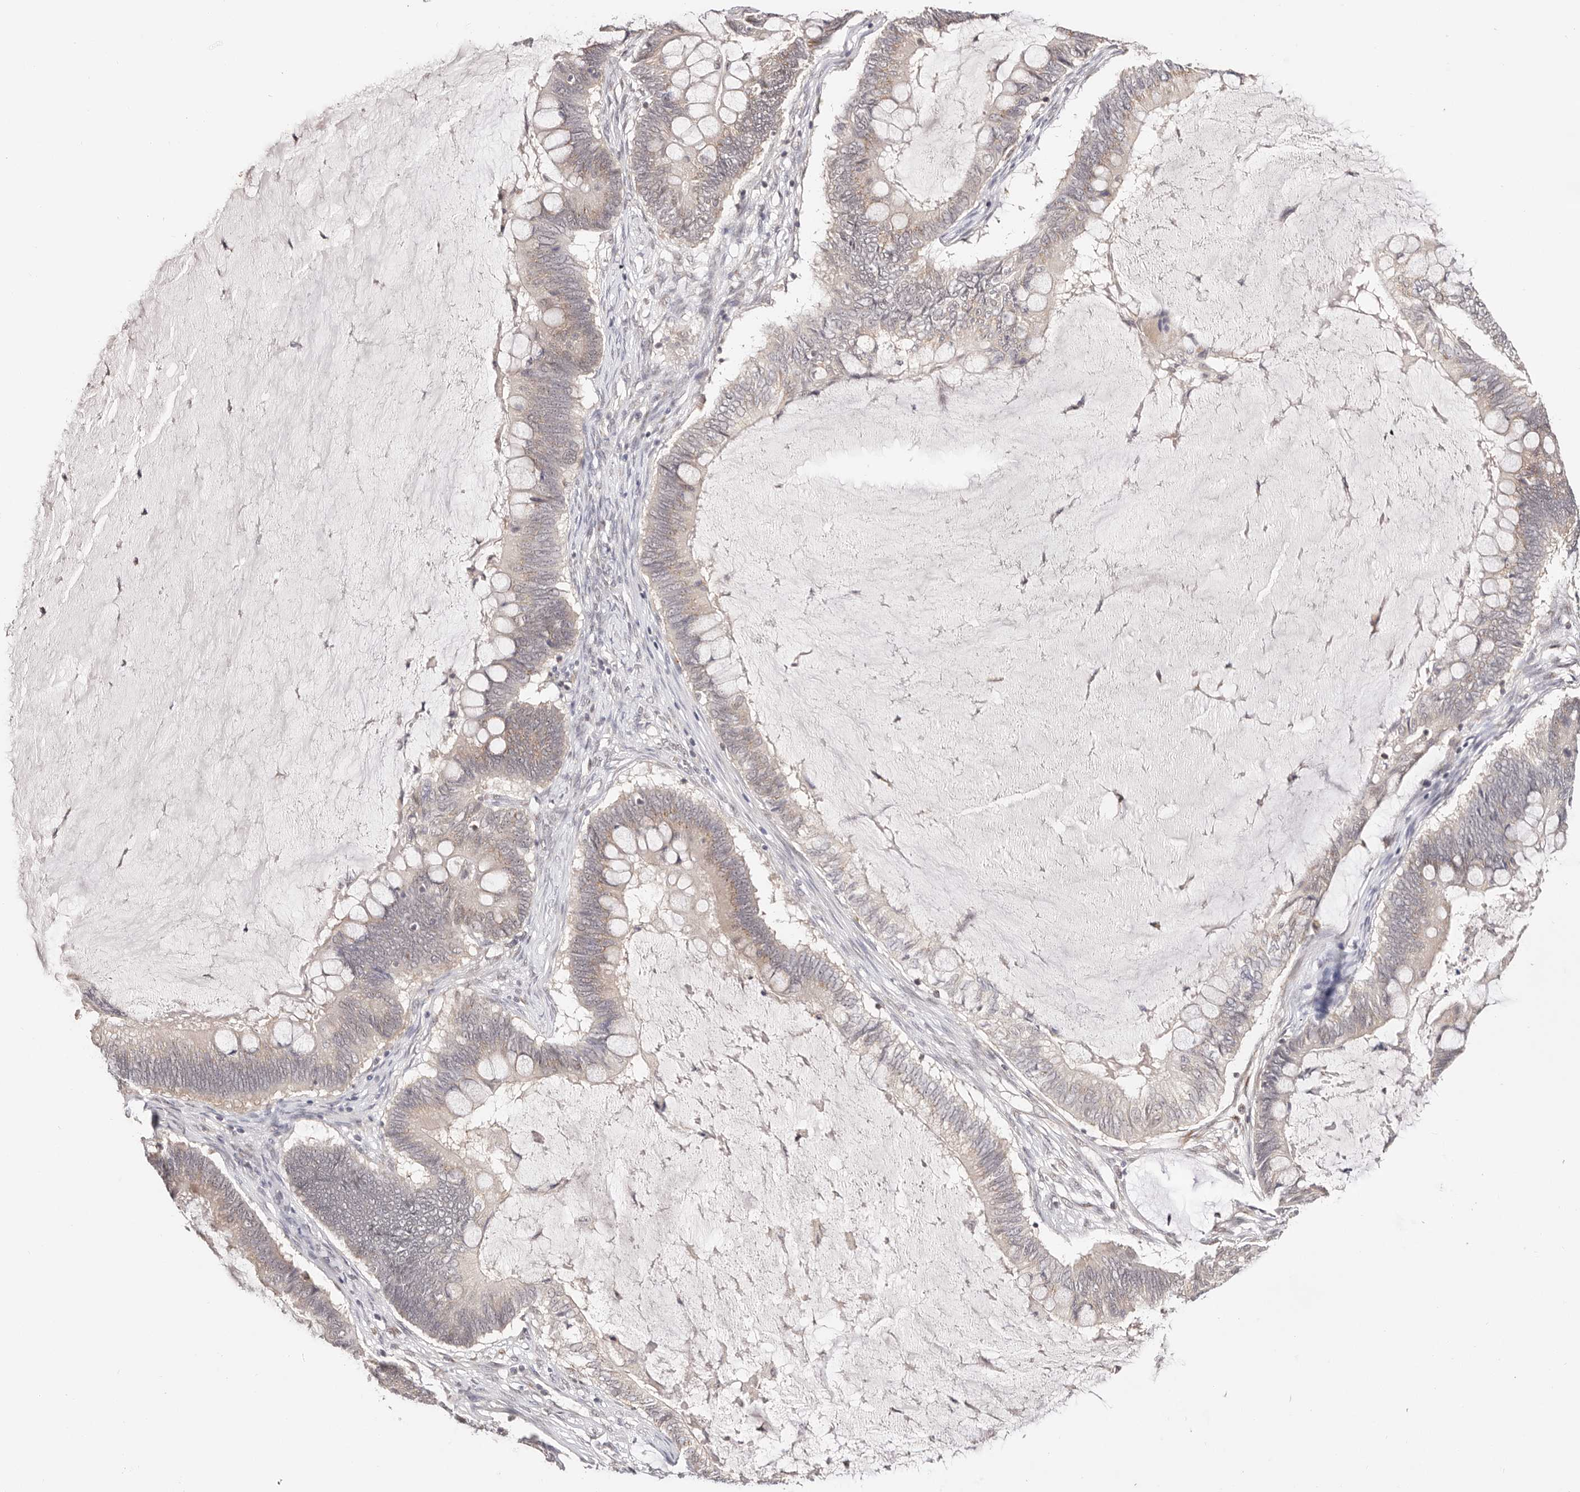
{"staining": {"intensity": "moderate", "quantity": "<25%", "location": "cytoplasmic/membranous"}, "tissue": "ovarian cancer", "cell_type": "Tumor cells", "image_type": "cancer", "snomed": [{"axis": "morphology", "description": "Cystadenocarcinoma, mucinous, NOS"}, {"axis": "topography", "description": "Ovary"}], "caption": "This is an image of immunohistochemistry staining of ovarian mucinous cystadenocarcinoma, which shows moderate positivity in the cytoplasmic/membranous of tumor cells.", "gene": "VIPAS39", "patient": {"sex": "female", "age": 61}}